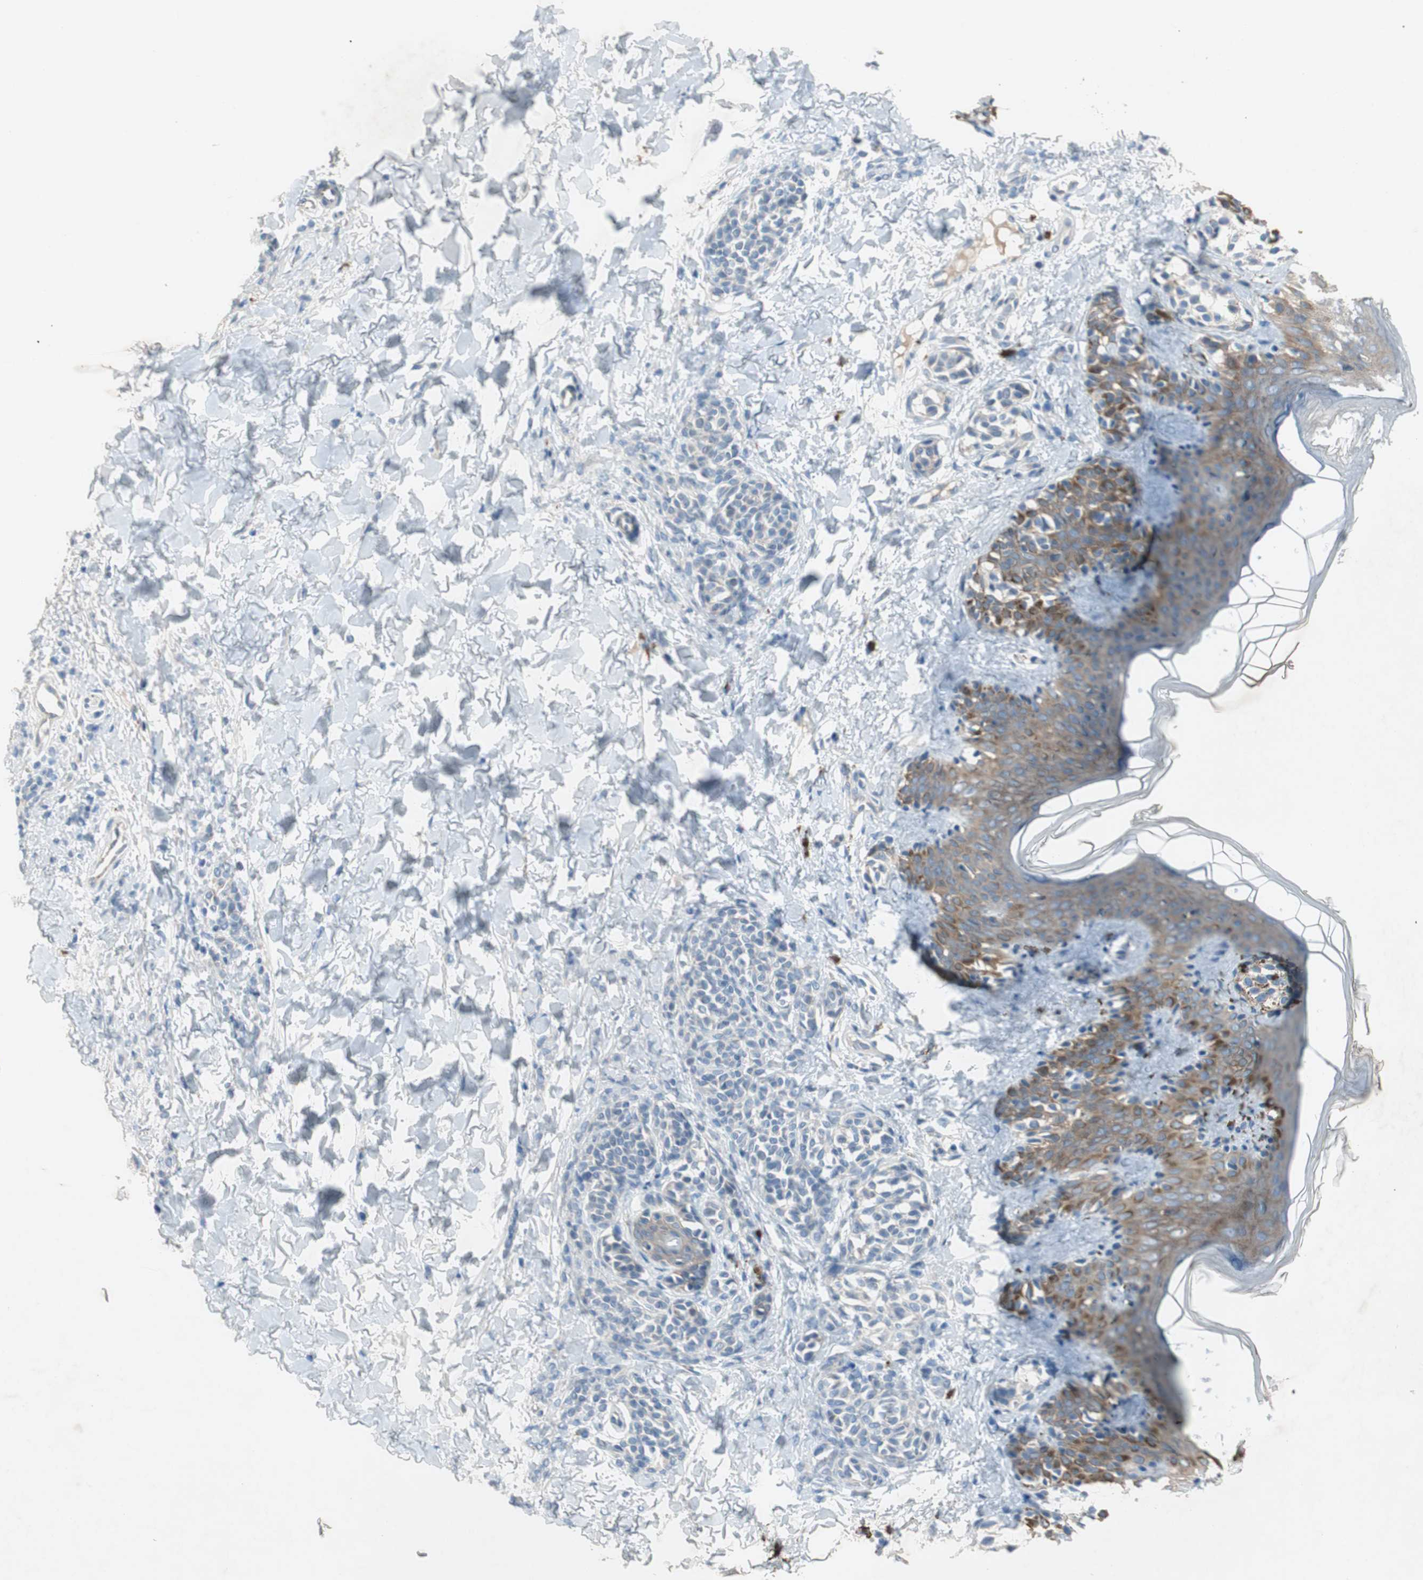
{"staining": {"intensity": "negative", "quantity": "none", "location": "none"}, "tissue": "skin", "cell_type": "Fibroblasts", "image_type": "normal", "snomed": [{"axis": "morphology", "description": "Normal tissue, NOS"}, {"axis": "topography", "description": "Skin"}], "caption": "Photomicrograph shows no significant protein positivity in fibroblasts of benign skin.", "gene": "PRRG4", "patient": {"sex": "male", "age": 16}}